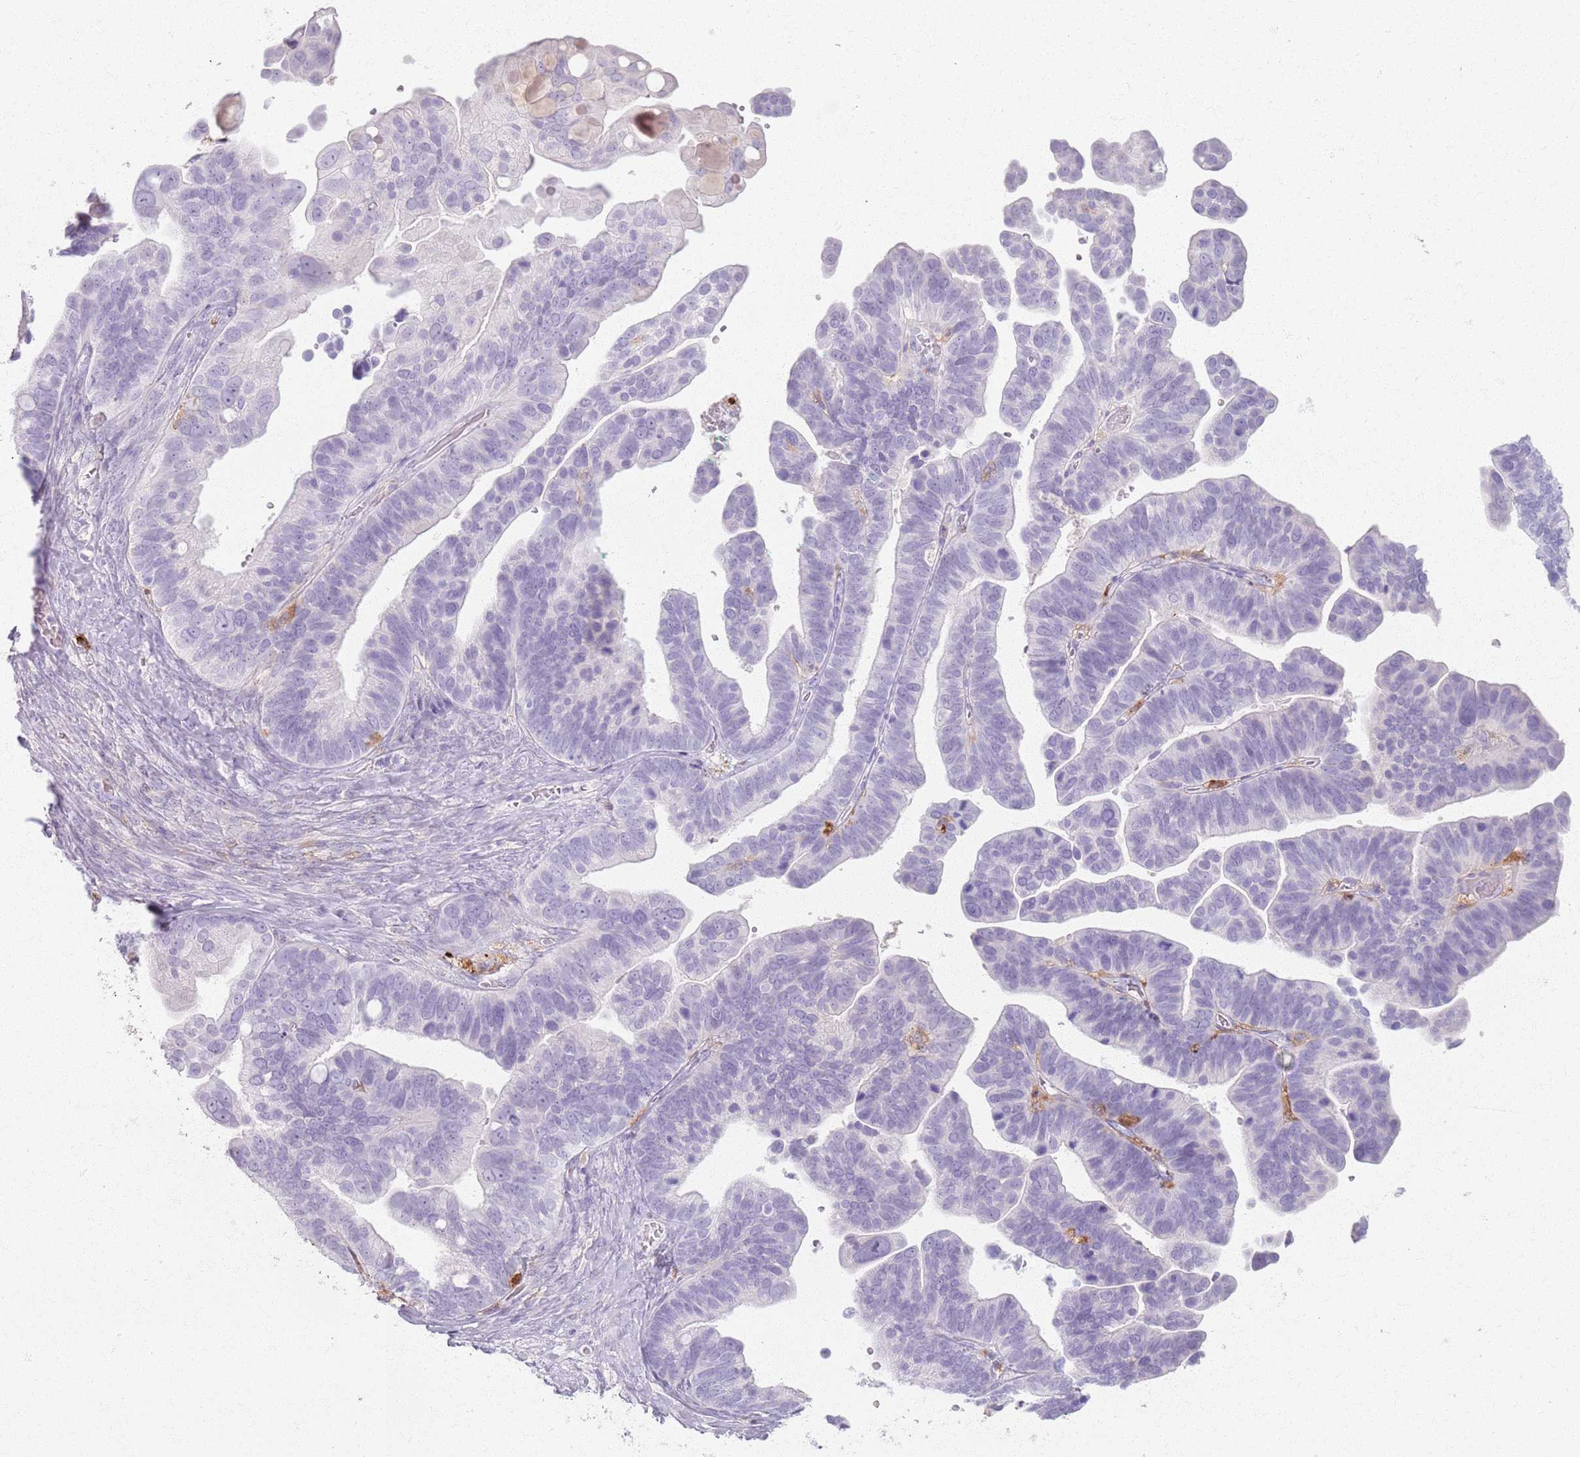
{"staining": {"intensity": "negative", "quantity": "none", "location": "none"}, "tissue": "ovarian cancer", "cell_type": "Tumor cells", "image_type": "cancer", "snomed": [{"axis": "morphology", "description": "Cystadenocarcinoma, serous, NOS"}, {"axis": "topography", "description": "Ovary"}], "caption": "IHC image of neoplastic tissue: ovarian cancer (serous cystadenocarcinoma) stained with DAB (3,3'-diaminobenzidine) exhibits no significant protein positivity in tumor cells.", "gene": "GDPGP1", "patient": {"sex": "female", "age": 56}}